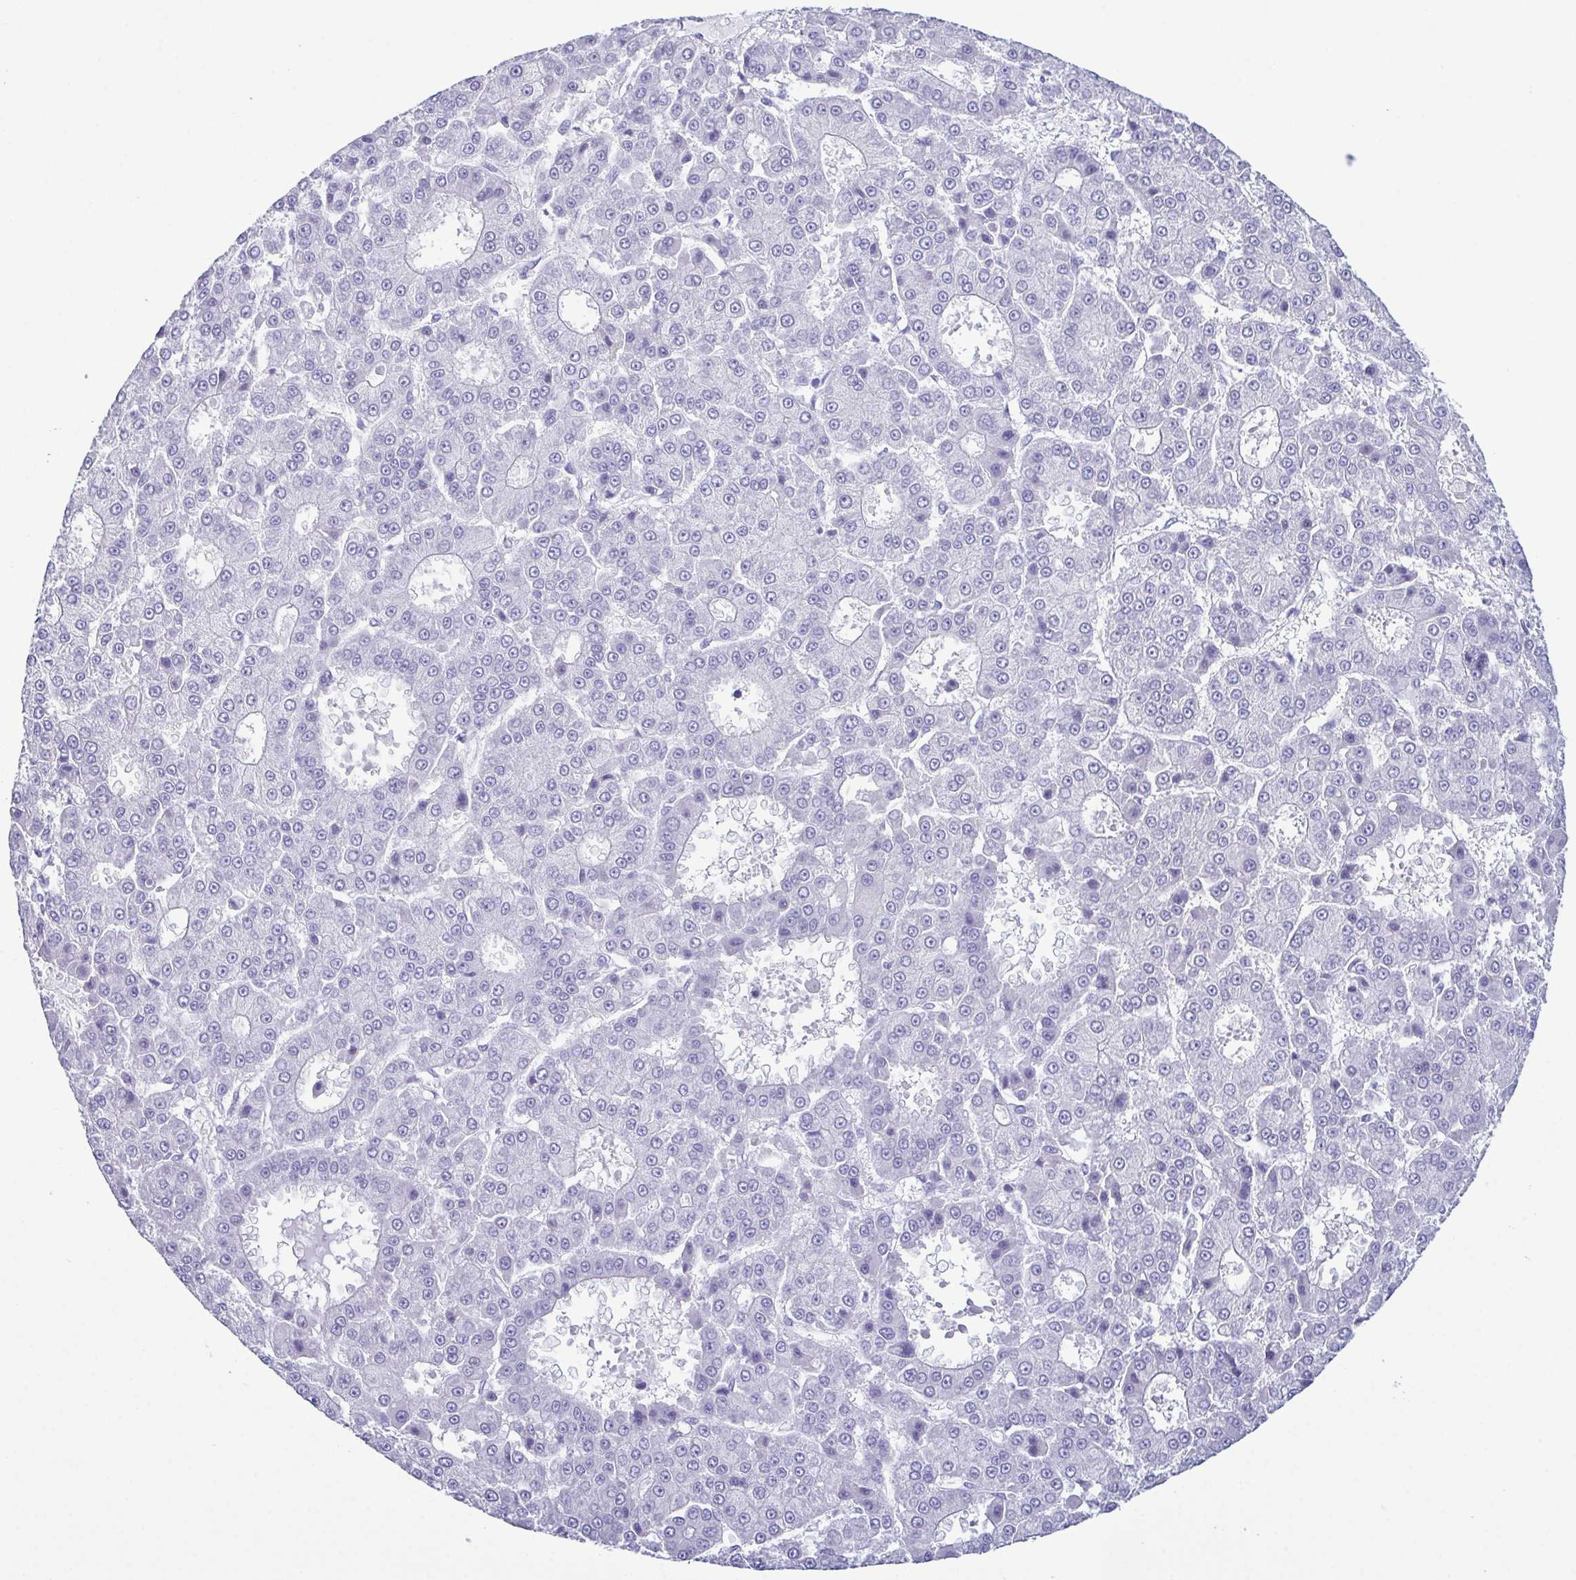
{"staining": {"intensity": "negative", "quantity": "none", "location": "none"}, "tissue": "liver cancer", "cell_type": "Tumor cells", "image_type": "cancer", "snomed": [{"axis": "morphology", "description": "Carcinoma, Hepatocellular, NOS"}, {"axis": "topography", "description": "Liver"}], "caption": "High power microscopy histopathology image of an IHC micrograph of liver cancer, revealing no significant positivity in tumor cells.", "gene": "SUGP2", "patient": {"sex": "male", "age": 70}}